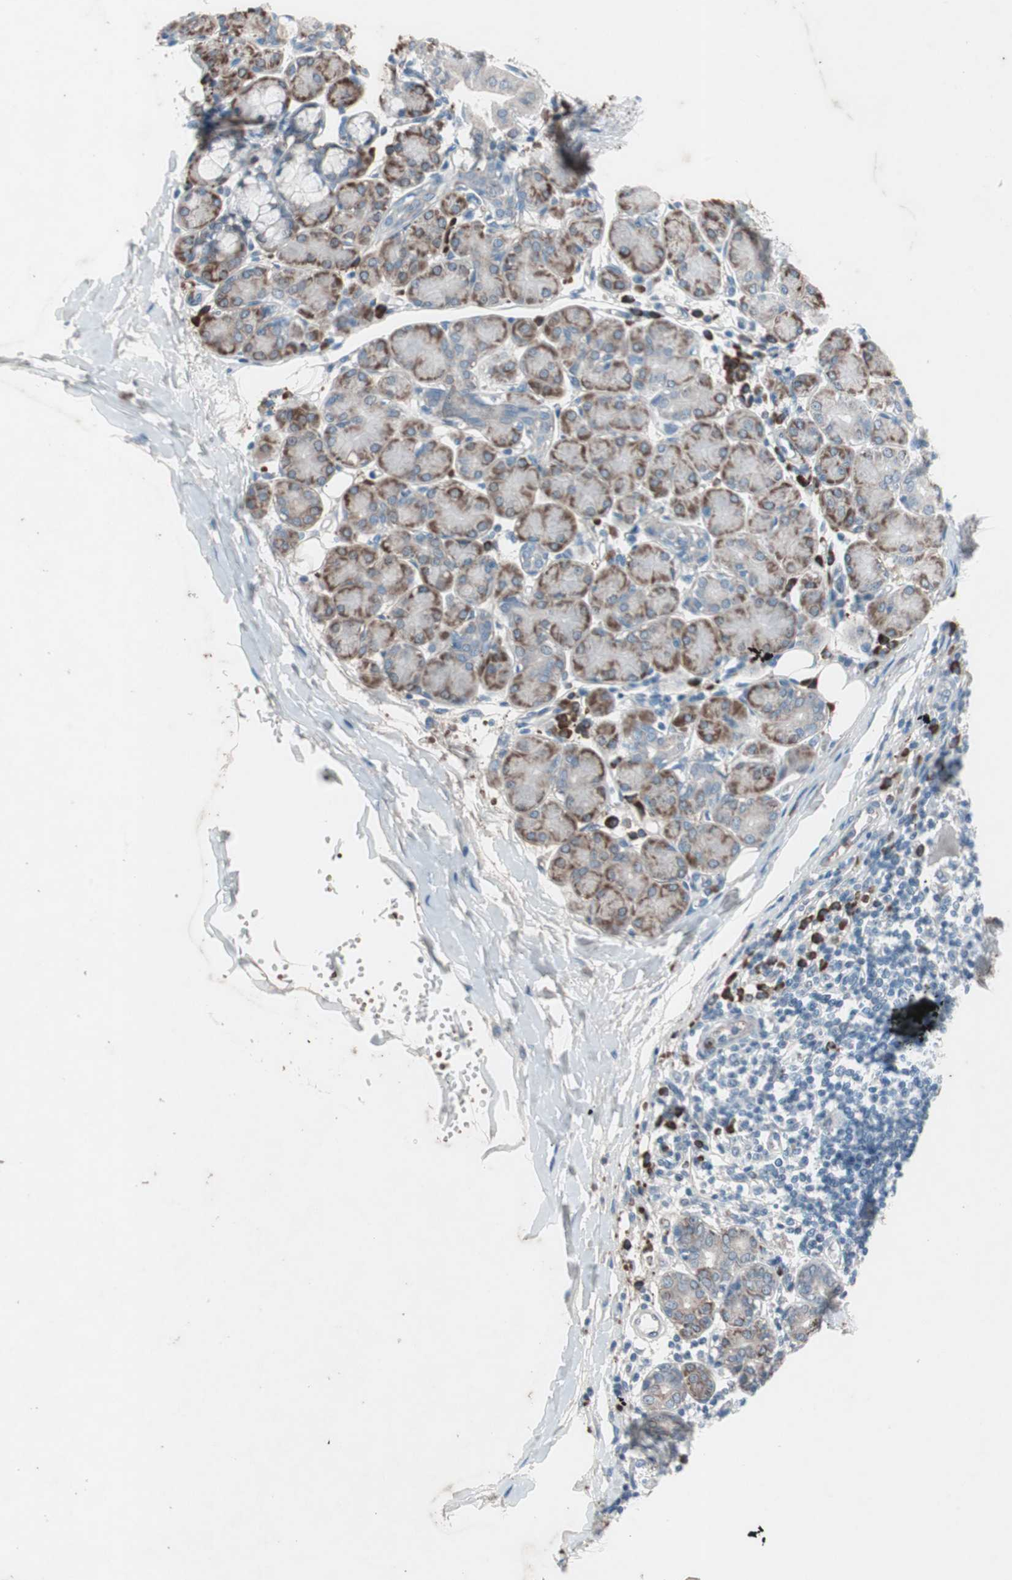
{"staining": {"intensity": "moderate", "quantity": "25%-75%", "location": "cytoplasmic/membranous"}, "tissue": "salivary gland", "cell_type": "Glandular cells", "image_type": "normal", "snomed": [{"axis": "morphology", "description": "Normal tissue, NOS"}, {"axis": "morphology", "description": "Inflammation, NOS"}, {"axis": "topography", "description": "Lymph node"}, {"axis": "topography", "description": "Salivary gland"}], "caption": "The histopathology image reveals staining of normal salivary gland, revealing moderate cytoplasmic/membranous protein staining (brown color) within glandular cells. (DAB (3,3'-diaminobenzidine) IHC with brightfield microscopy, high magnification).", "gene": "GRB7", "patient": {"sex": "male", "age": 3}}